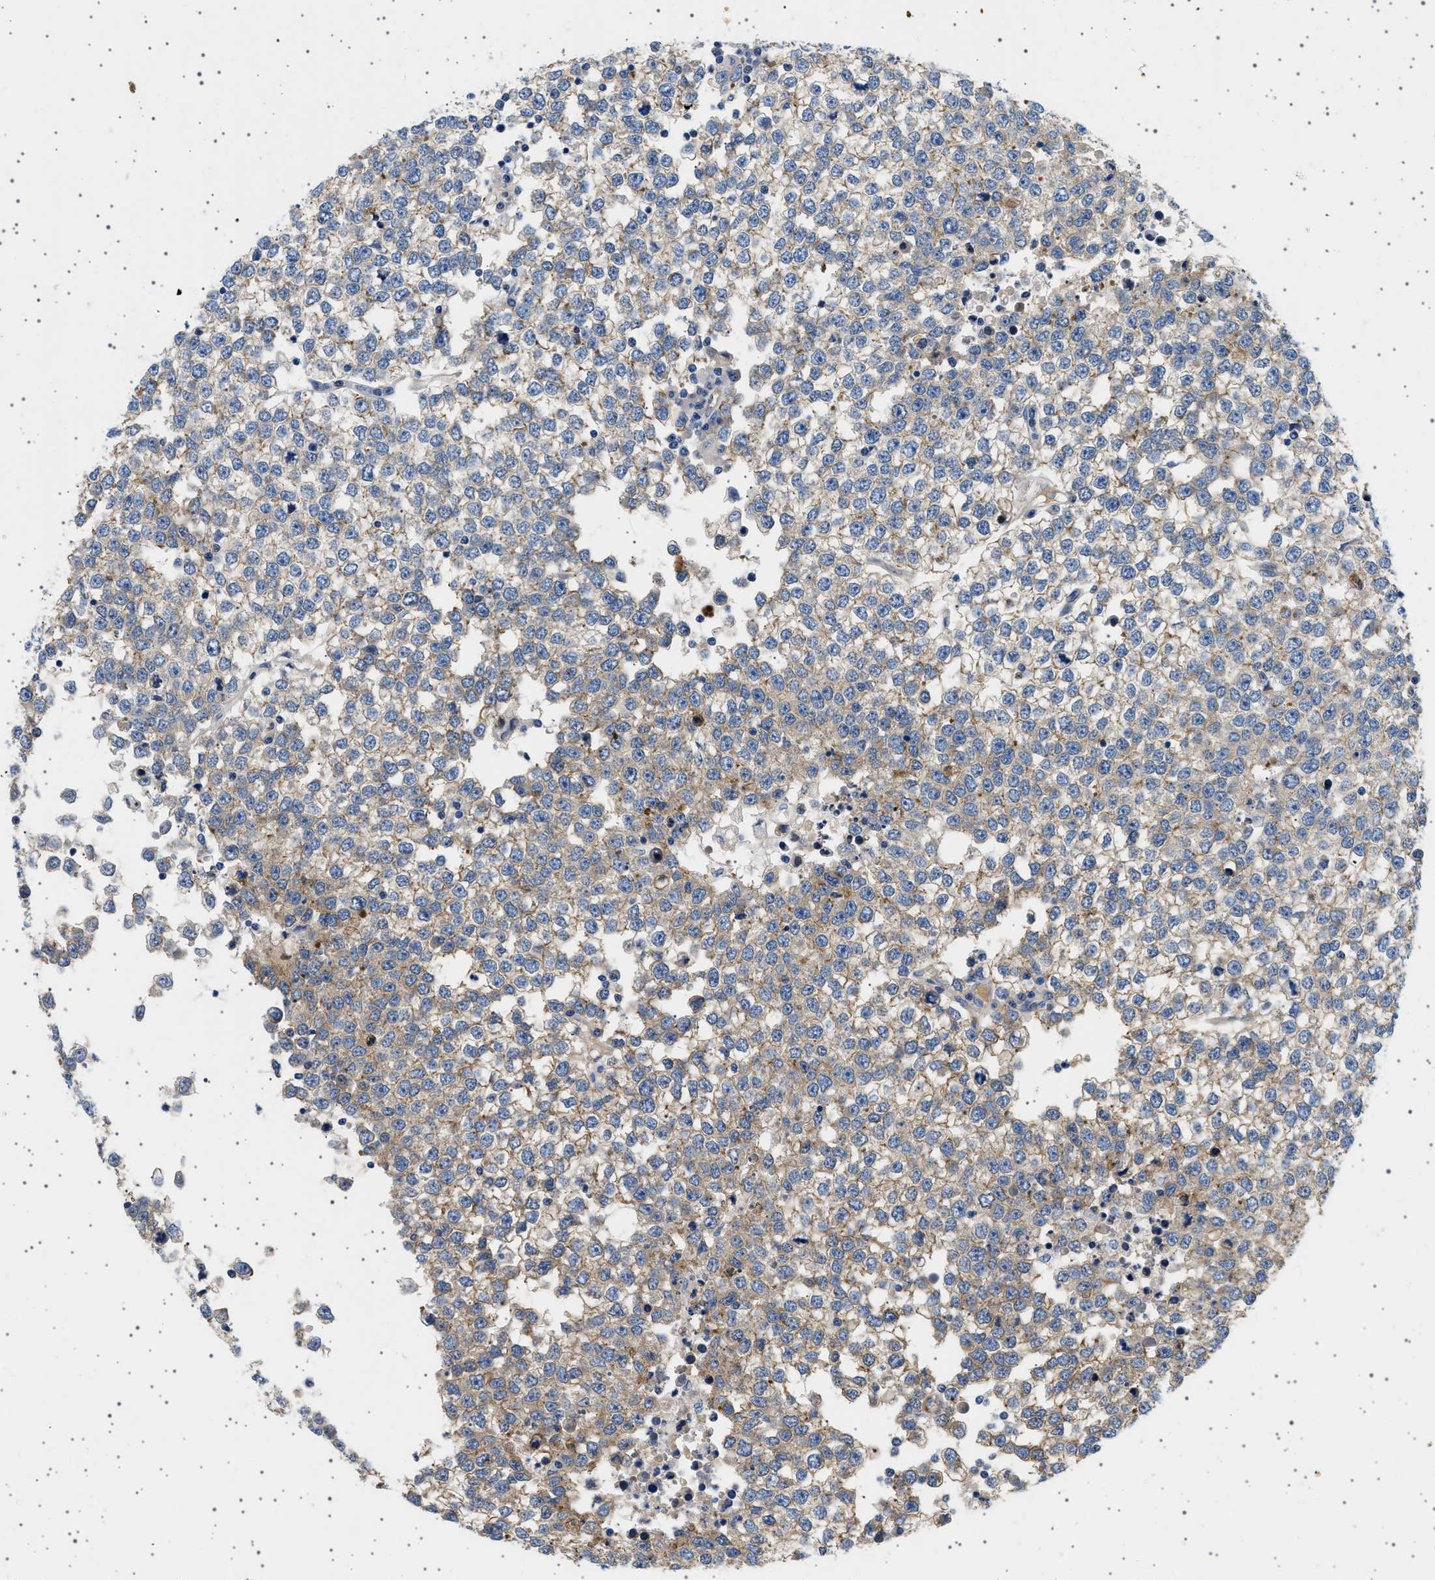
{"staining": {"intensity": "moderate", "quantity": "25%-75%", "location": "cytoplasmic/membranous"}, "tissue": "testis cancer", "cell_type": "Tumor cells", "image_type": "cancer", "snomed": [{"axis": "morphology", "description": "Seminoma, NOS"}, {"axis": "topography", "description": "Testis"}], "caption": "Seminoma (testis) stained with immunohistochemistry (IHC) exhibits moderate cytoplasmic/membranous positivity in approximately 25%-75% of tumor cells. The protein is stained brown, and the nuclei are stained in blue (DAB IHC with brightfield microscopy, high magnification).", "gene": "PLPP6", "patient": {"sex": "male", "age": 65}}